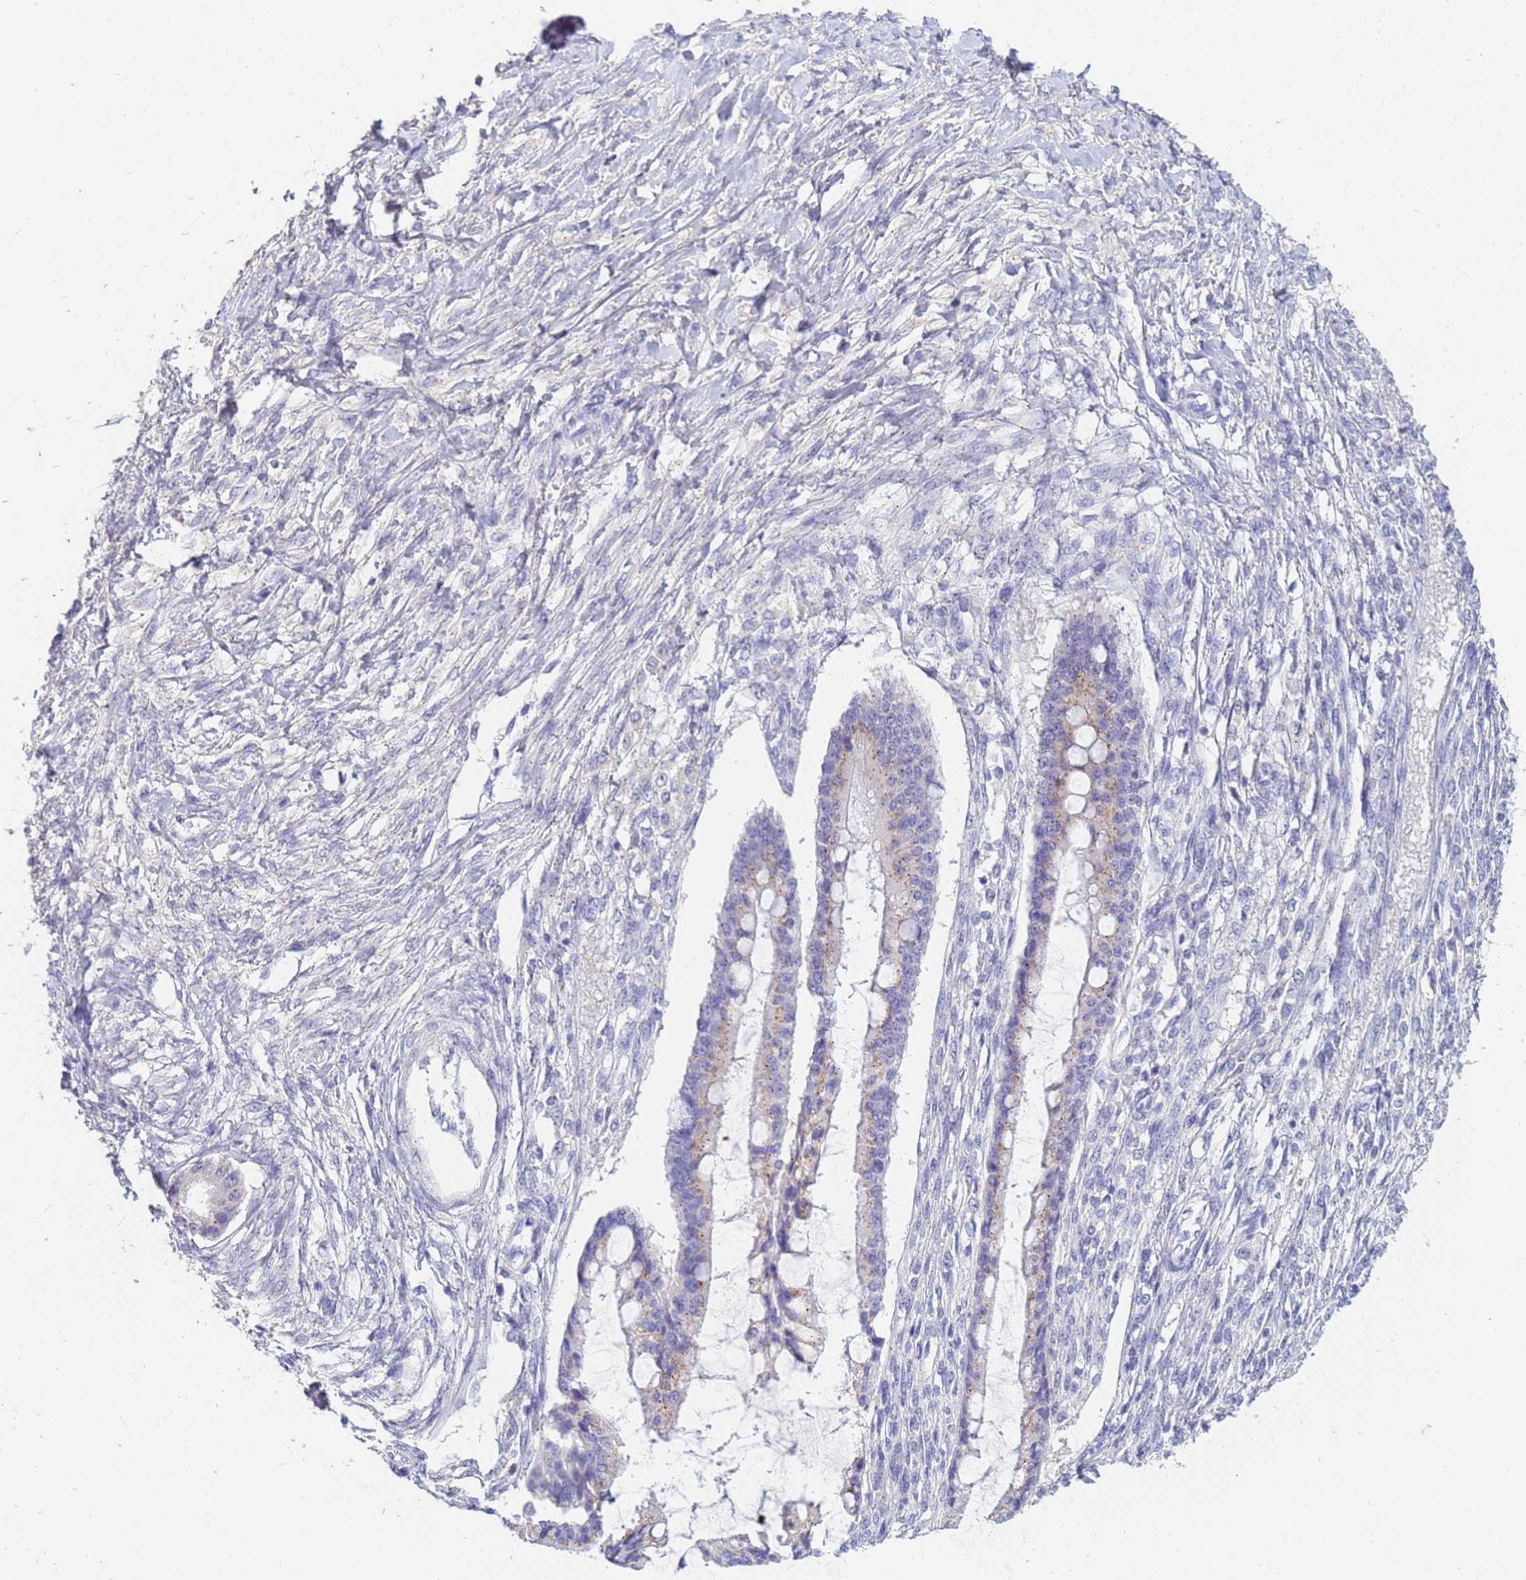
{"staining": {"intensity": "weak", "quantity": "<25%", "location": "cytoplasmic/membranous"}, "tissue": "ovarian cancer", "cell_type": "Tumor cells", "image_type": "cancer", "snomed": [{"axis": "morphology", "description": "Cystadenocarcinoma, mucinous, NOS"}, {"axis": "topography", "description": "Ovary"}], "caption": "Ovarian mucinous cystadenocarcinoma was stained to show a protein in brown. There is no significant expression in tumor cells. The staining was performed using DAB (3,3'-diaminobenzidine) to visualize the protein expression in brown, while the nuclei were stained in blue with hematoxylin (Magnification: 20x).", "gene": "B3GNT8", "patient": {"sex": "female", "age": 73}}